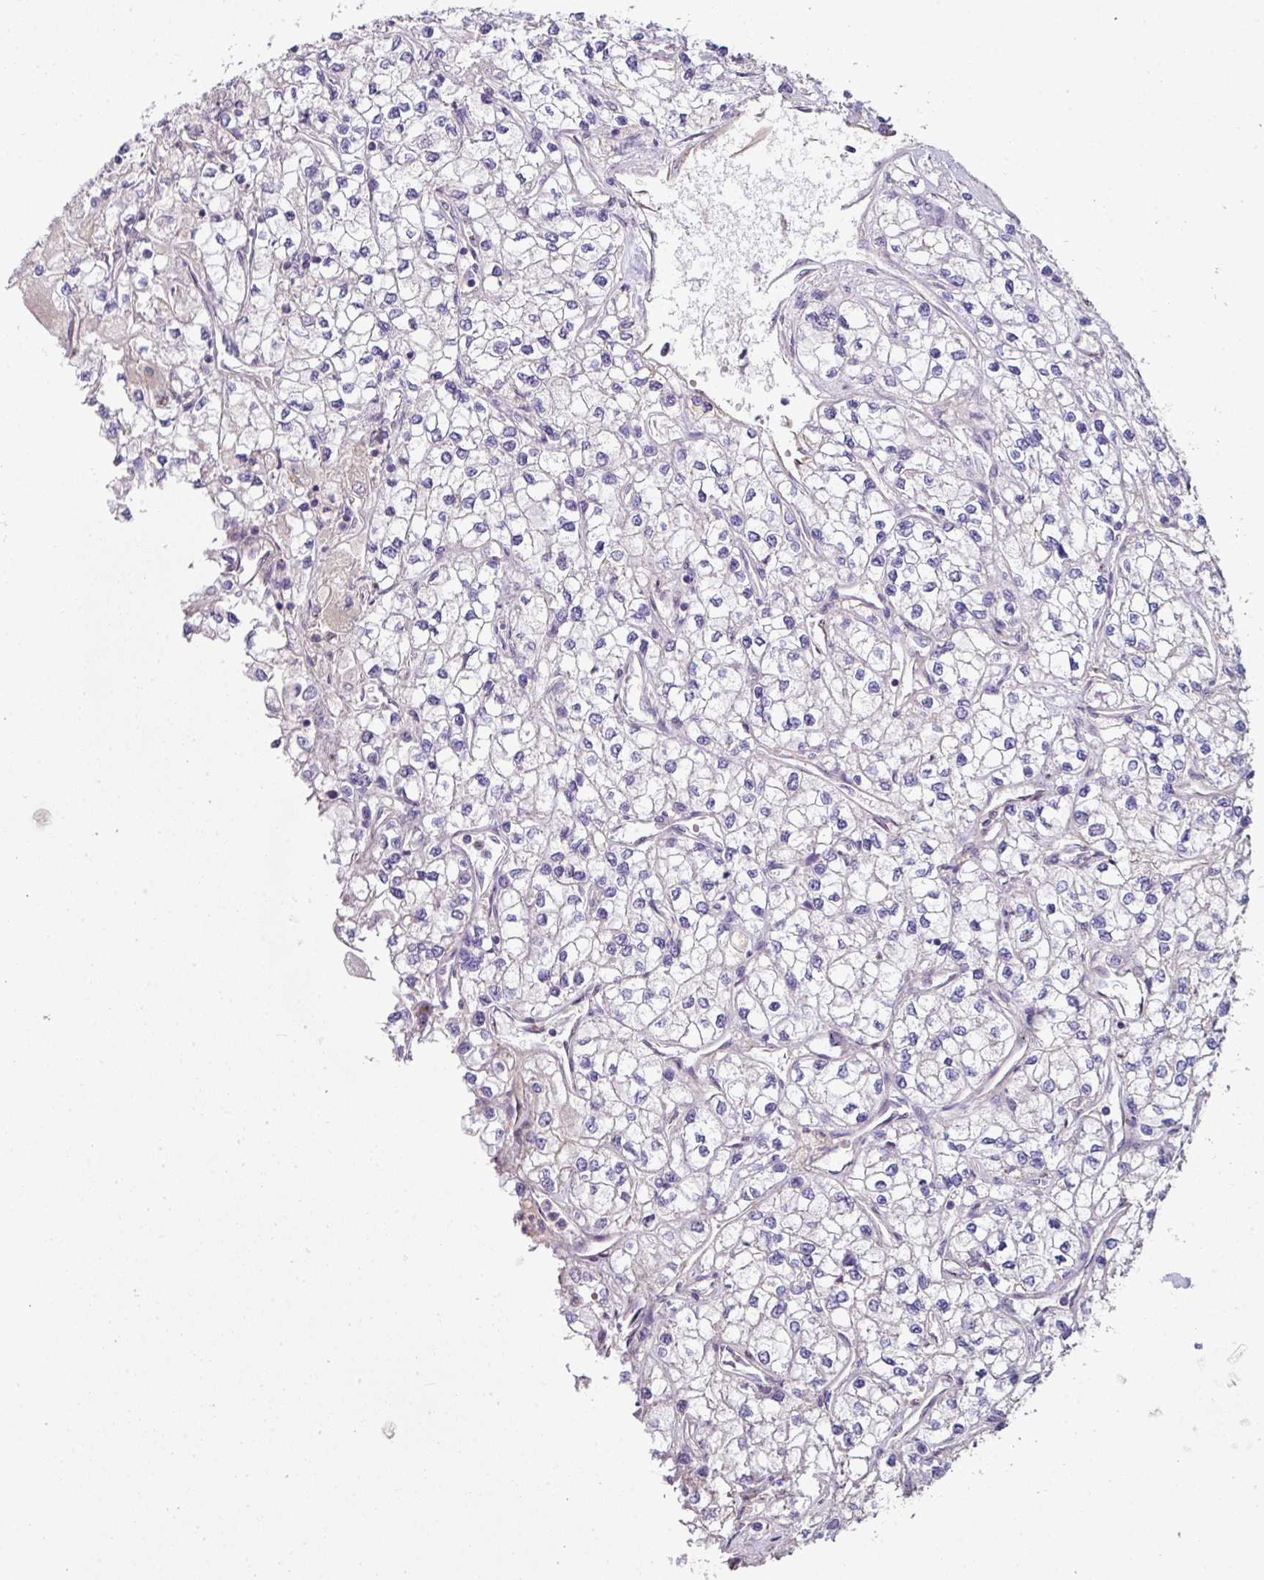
{"staining": {"intensity": "negative", "quantity": "none", "location": "none"}, "tissue": "renal cancer", "cell_type": "Tumor cells", "image_type": "cancer", "snomed": [{"axis": "morphology", "description": "Adenocarcinoma, NOS"}, {"axis": "topography", "description": "Kidney"}], "caption": "Renal cancer (adenocarcinoma) was stained to show a protein in brown. There is no significant staining in tumor cells.", "gene": "LRRC9", "patient": {"sex": "male", "age": 80}}